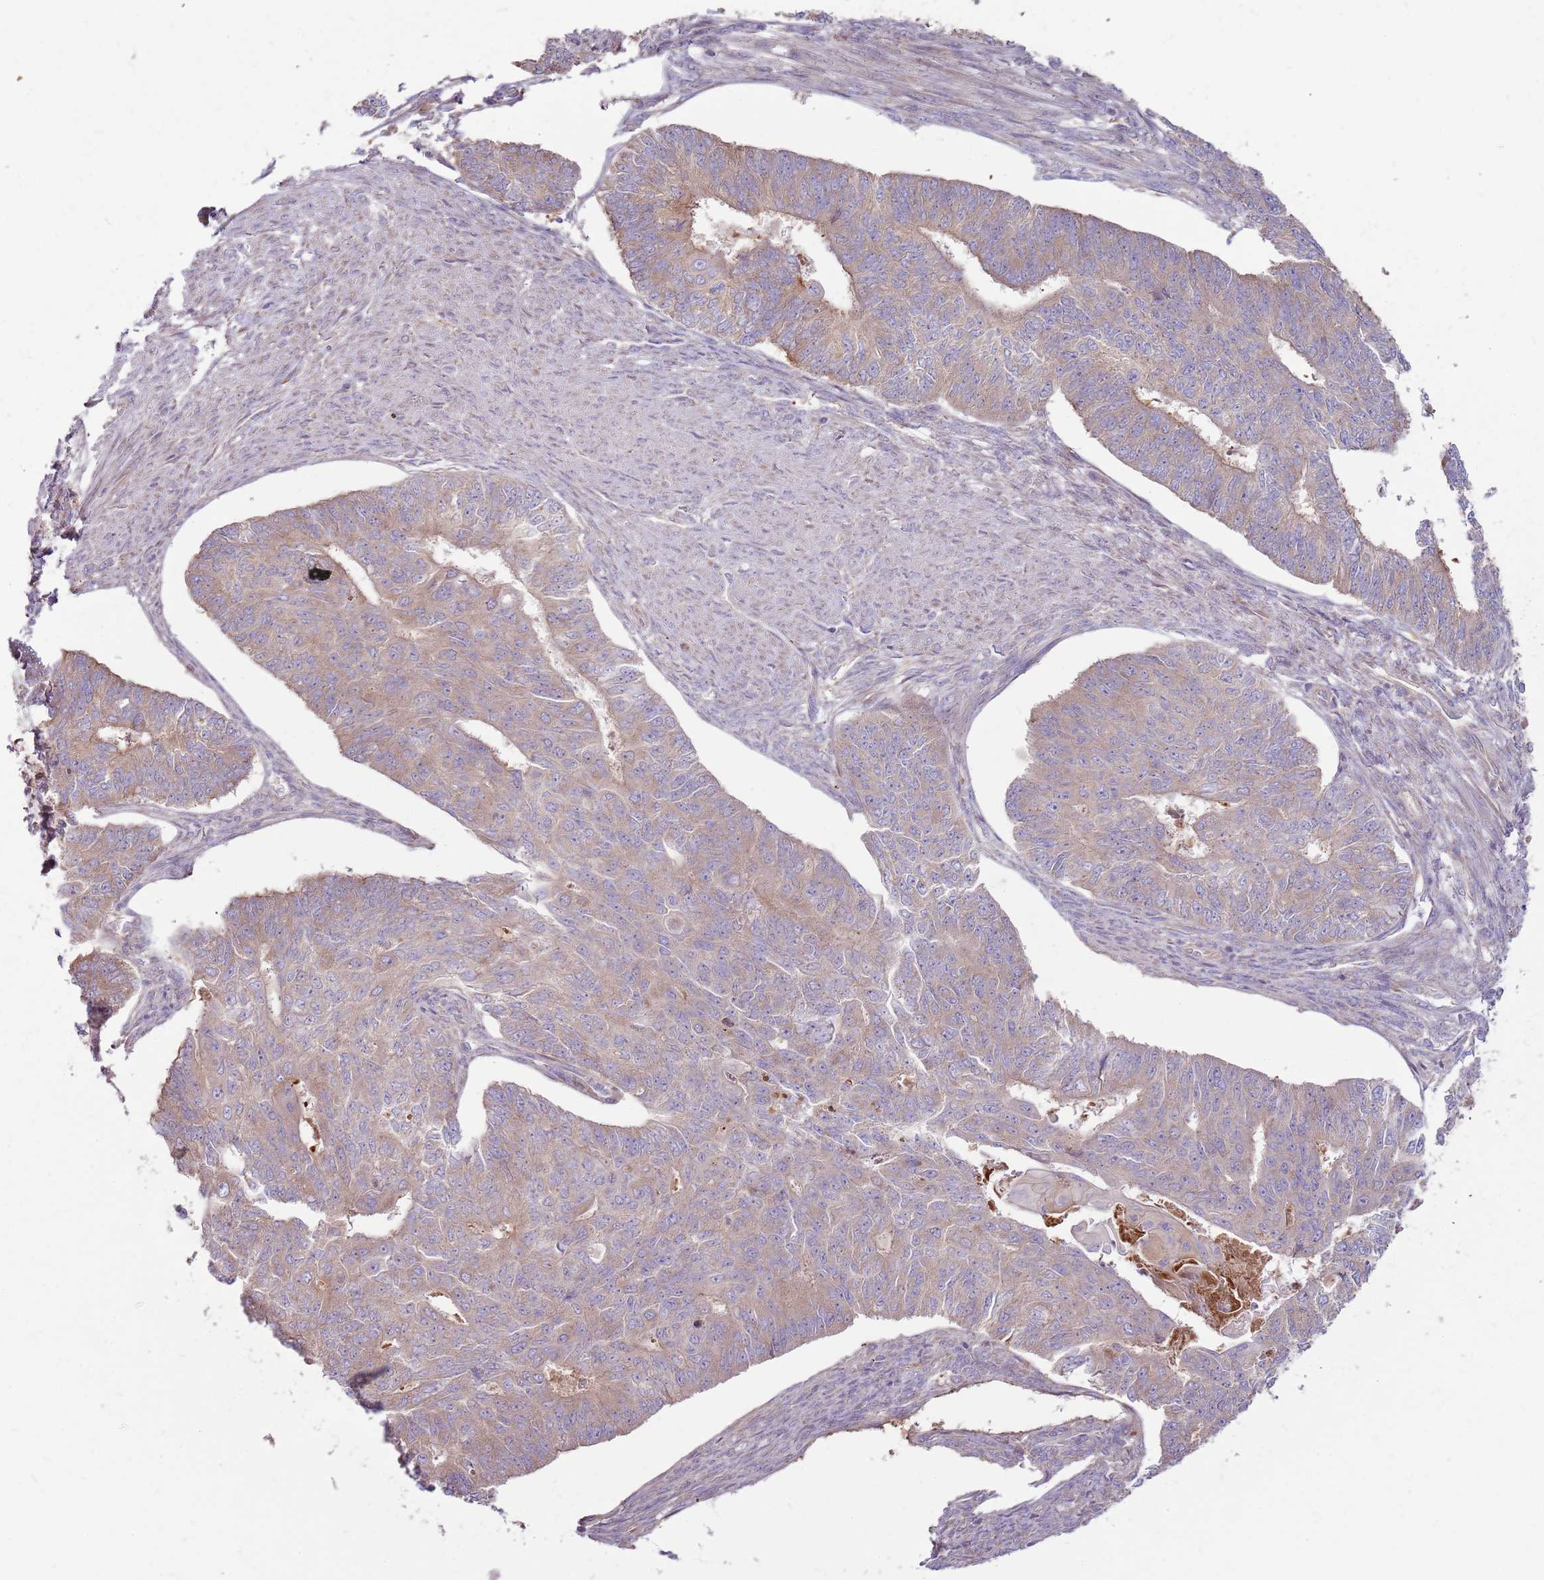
{"staining": {"intensity": "weak", "quantity": ">75%", "location": "cytoplasmic/membranous"}, "tissue": "endometrial cancer", "cell_type": "Tumor cells", "image_type": "cancer", "snomed": [{"axis": "morphology", "description": "Adenocarcinoma, NOS"}, {"axis": "topography", "description": "Endometrium"}], "caption": "Immunohistochemical staining of human endometrial adenocarcinoma exhibits weak cytoplasmic/membranous protein staining in about >75% of tumor cells.", "gene": "EMC1", "patient": {"sex": "female", "age": 32}}